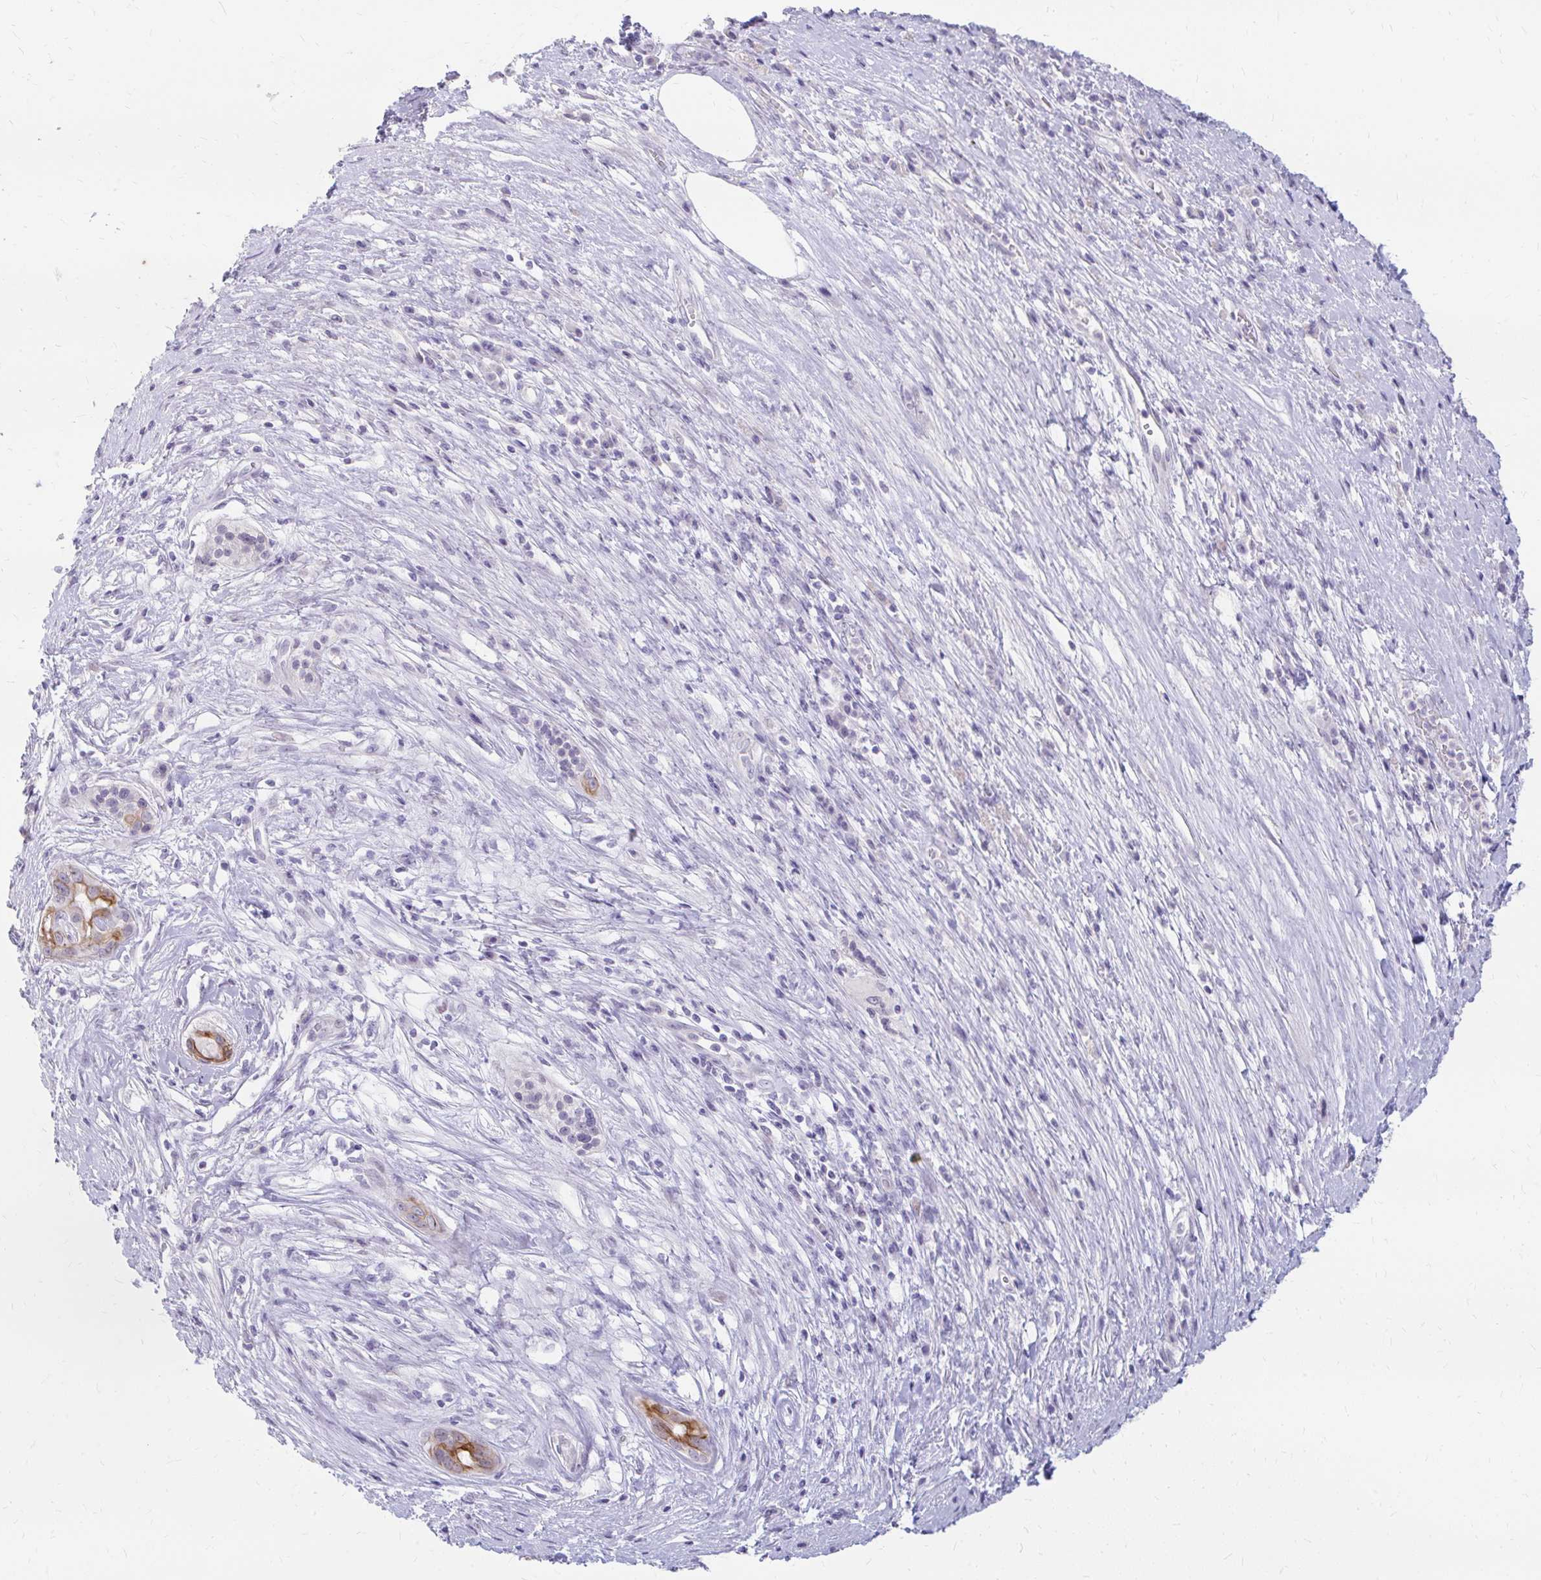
{"staining": {"intensity": "moderate", "quantity": "25%-75%", "location": "cytoplasmic/membranous"}, "tissue": "pancreatic cancer", "cell_type": "Tumor cells", "image_type": "cancer", "snomed": [{"axis": "morphology", "description": "Adenocarcinoma, NOS"}, {"axis": "topography", "description": "Pancreas"}], "caption": "Protein staining shows moderate cytoplasmic/membranous positivity in approximately 25%-75% of tumor cells in pancreatic adenocarcinoma.", "gene": "RGS16", "patient": {"sex": "male", "age": 63}}